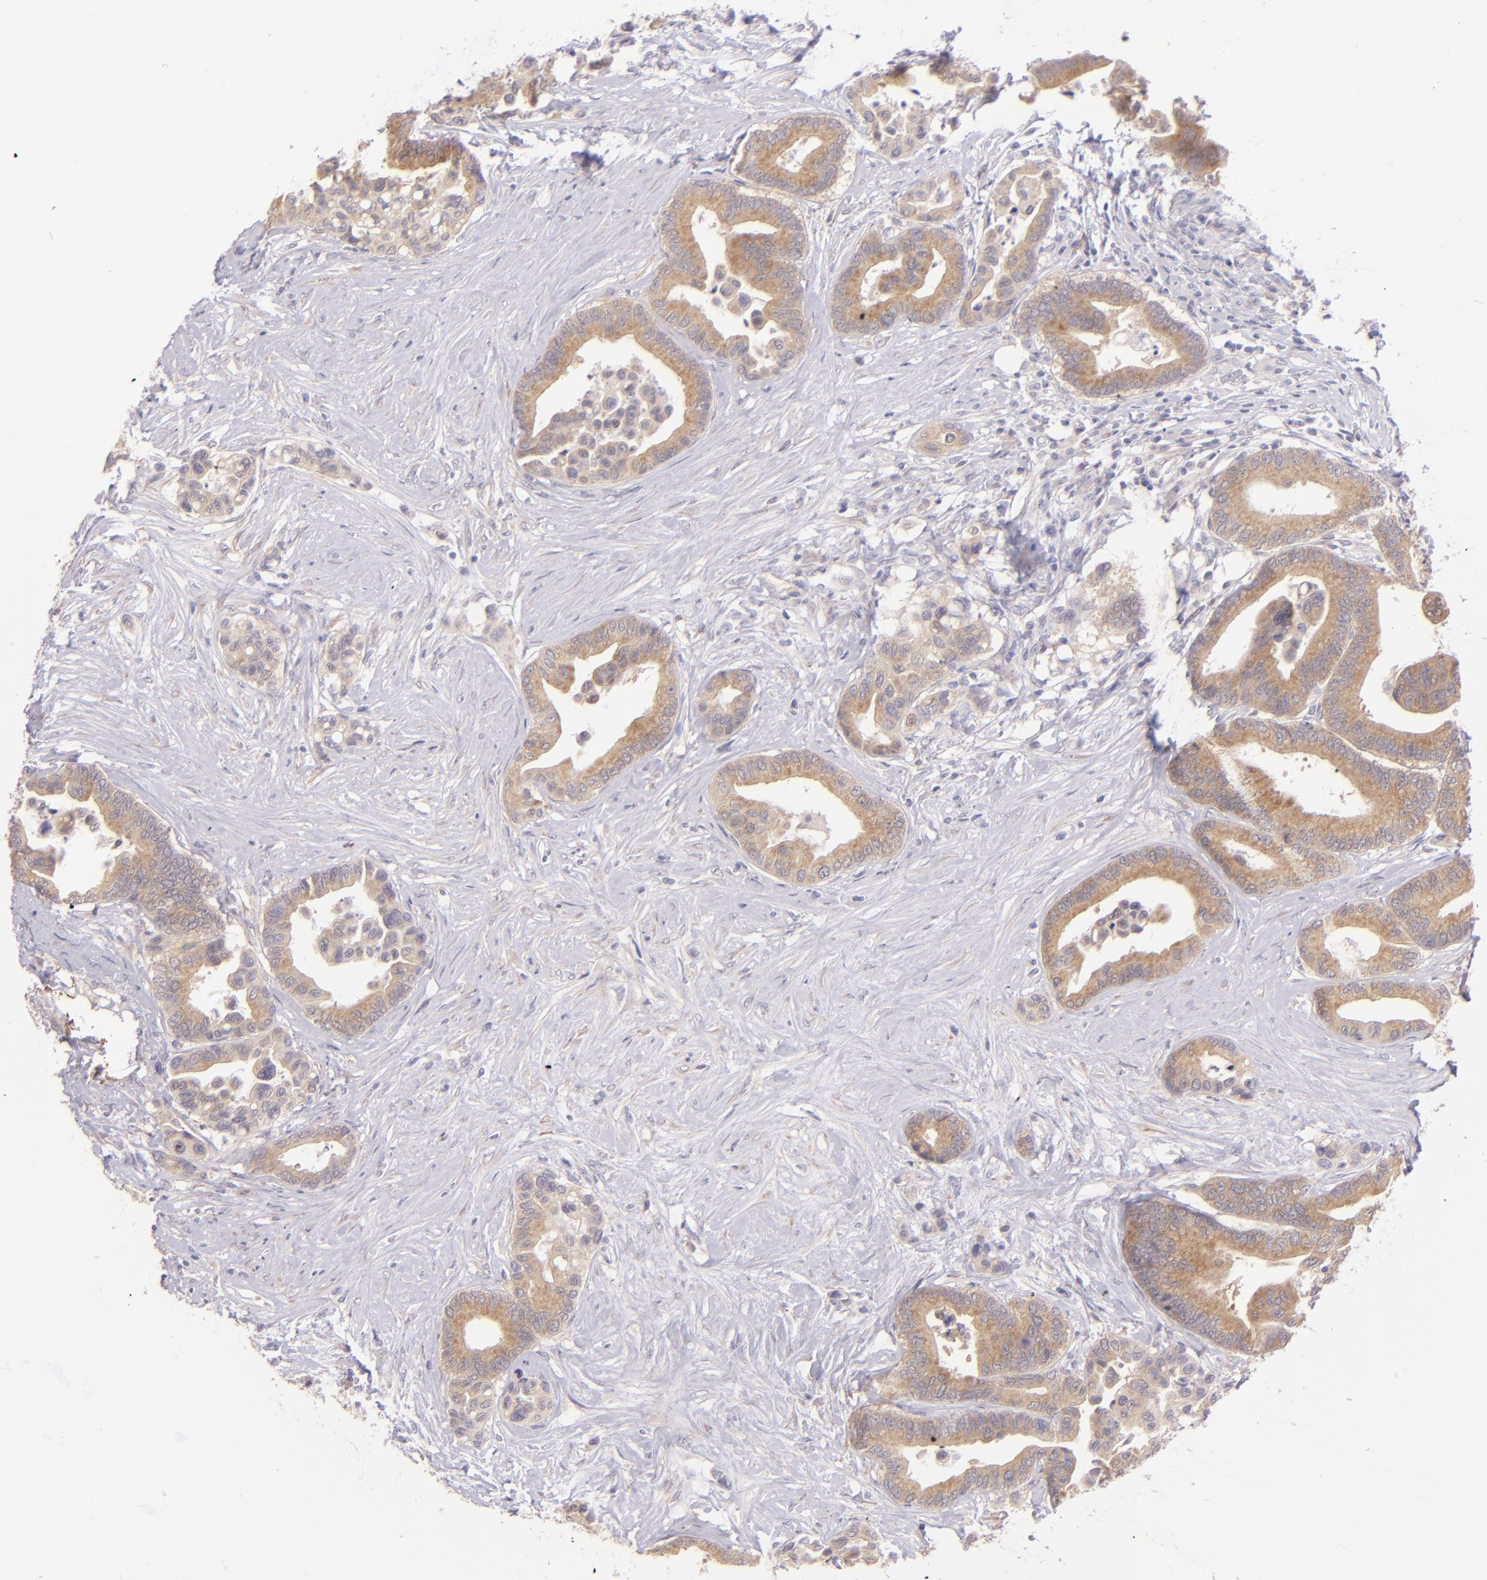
{"staining": {"intensity": "moderate", "quantity": ">75%", "location": "cytoplasmic/membranous"}, "tissue": "colorectal cancer", "cell_type": "Tumor cells", "image_type": "cancer", "snomed": [{"axis": "morphology", "description": "Adenocarcinoma, NOS"}, {"axis": "topography", "description": "Colon"}], "caption": "Colorectal cancer (adenocarcinoma) was stained to show a protein in brown. There is medium levels of moderate cytoplasmic/membranous expression in approximately >75% of tumor cells. (Stains: DAB in brown, nuclei in blue, Microscopy: brightfield microscopy at high magnification).", "gene": "SH2D4A", "patient": {"sex": "male", "age": 82}}